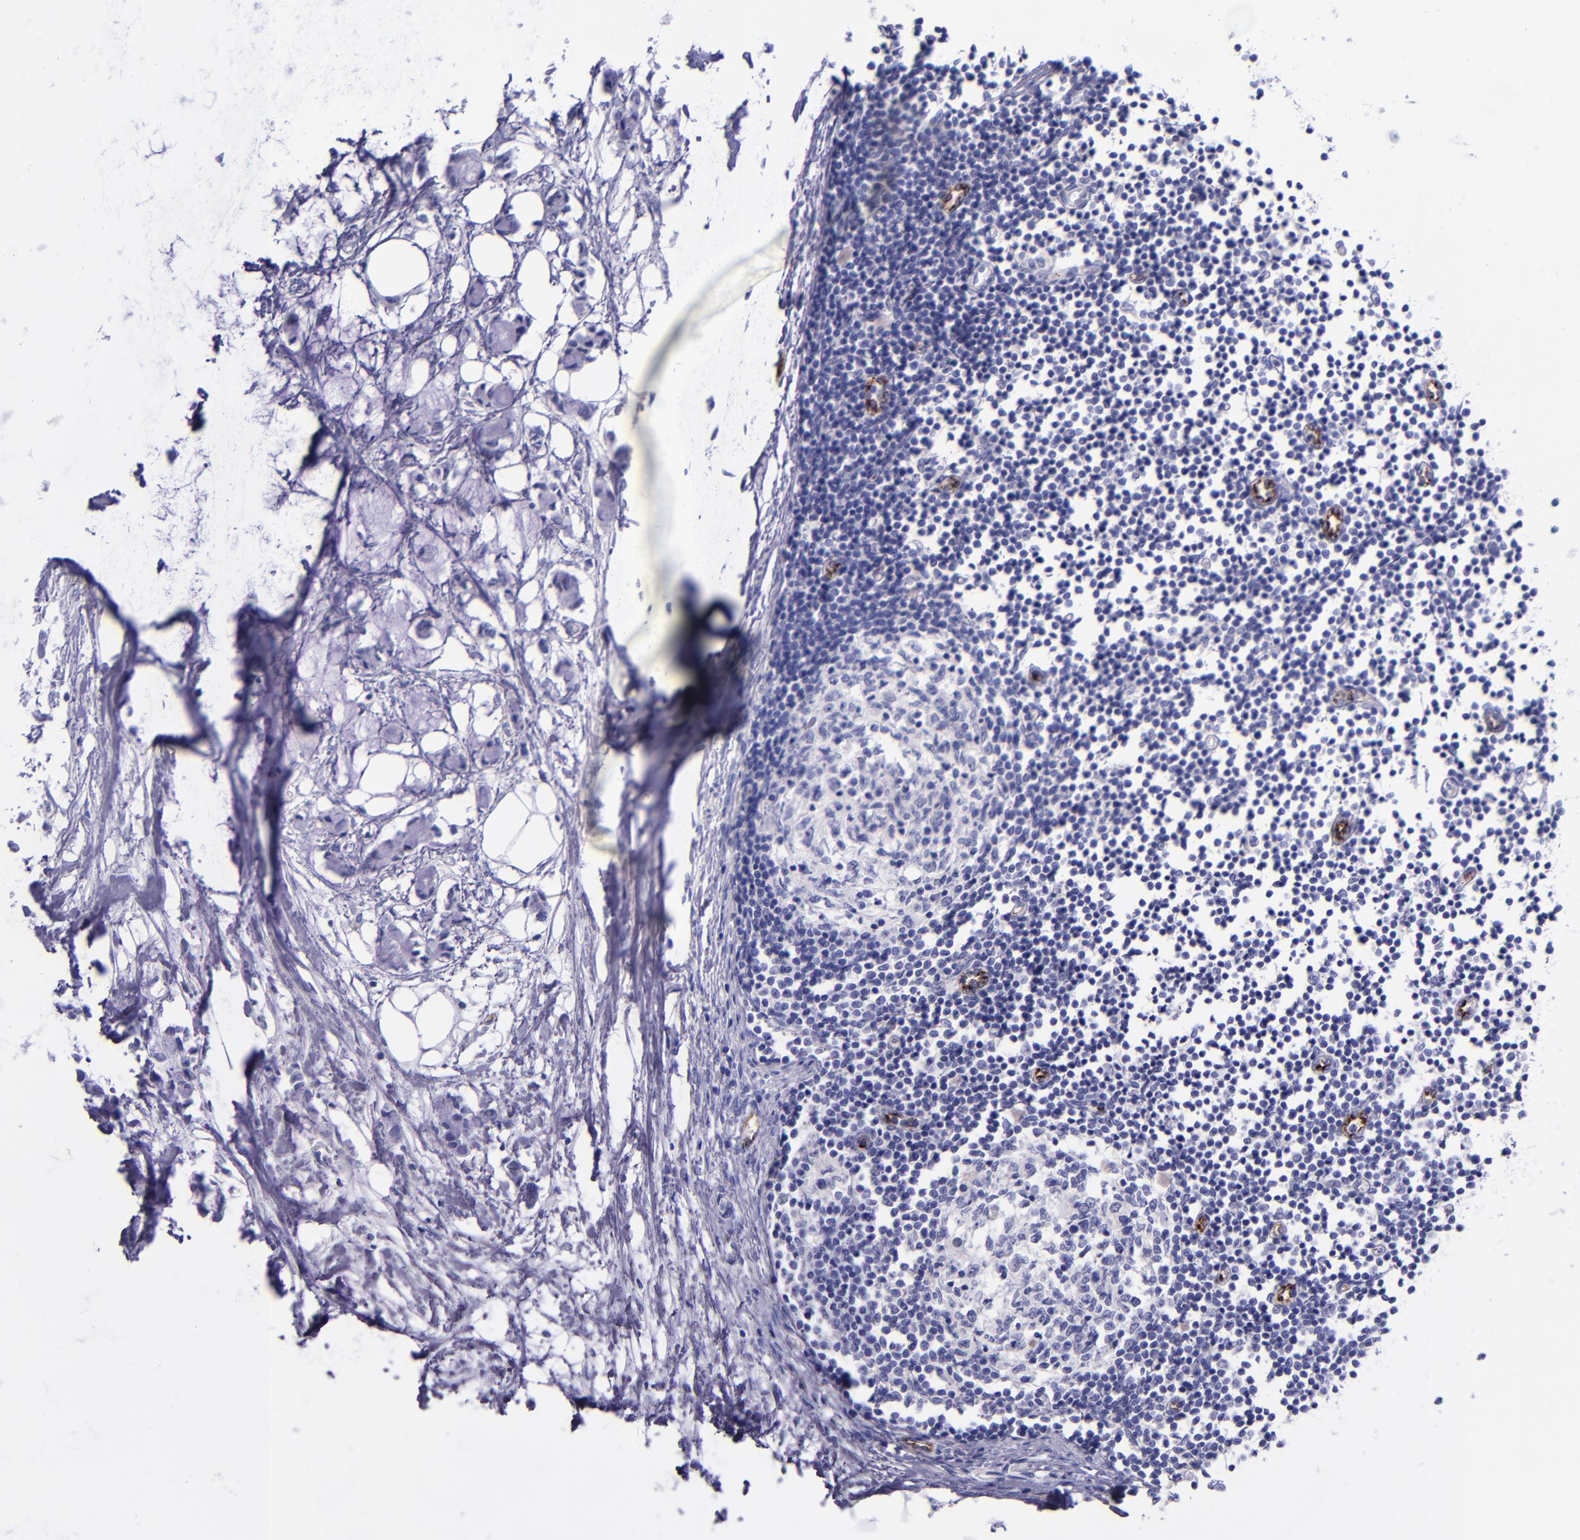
{"staining": {"intensity": "negative", "quantity": "none", "location": "none"}, "tissue": "colorectal cancer", "cell_type": "Tumor cells", "image_type": "cancer", "snomed": [{"axis": "morphology", "description": "Normal tissue, NOS"}, {"axis": "morphology", "description": "Adenocarcinoma, NOS"}, {"axis": "topography", "description": "Colon"}, {"axis": "topography", "description": "Peripheral nerve tissue"}], "caption": "A micrograph of human colorectal adenocarcinoma is negative for staining in tumor cells.", "gene": "SELE", "patient": {"sex": "male", "age": 14}}